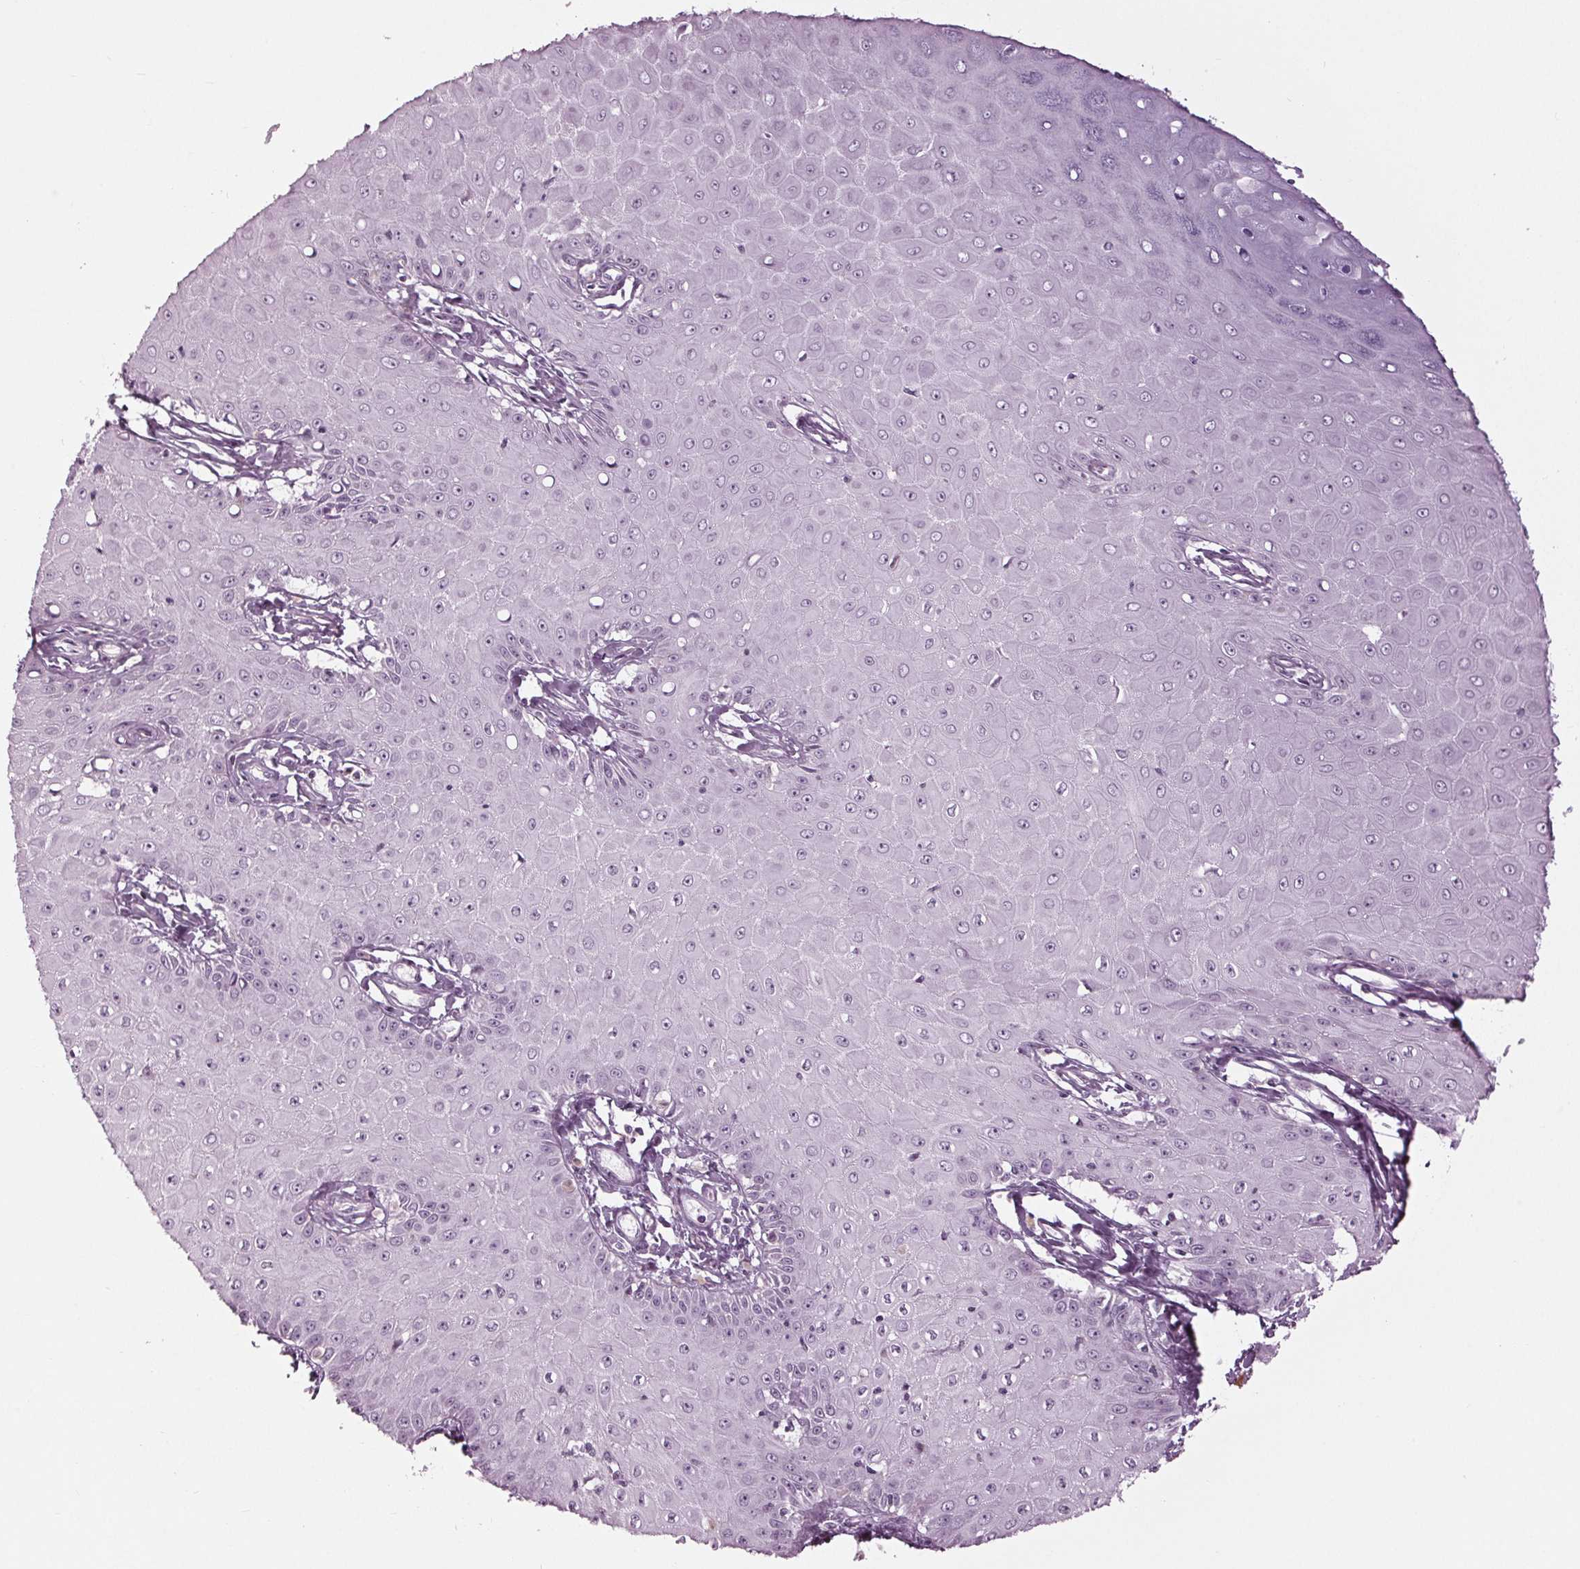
{"staining": {"intensity": "negative", "quantity": "none", "location": "none"}, "tissue": "skin cancer", "cell_type": "Tumor cells", "image_type": "cancer", "snomed": [{"axis": "morphology", "description": "Squamous cell carcinoma, NOS"}, {"axis": "topography", "description": "Skin"}], "caption": "A micrograph of human skin cancer is negative for staining in tumor cells.", "gene": "CLN6", "patient": {"sex": "male", "age": 70}}